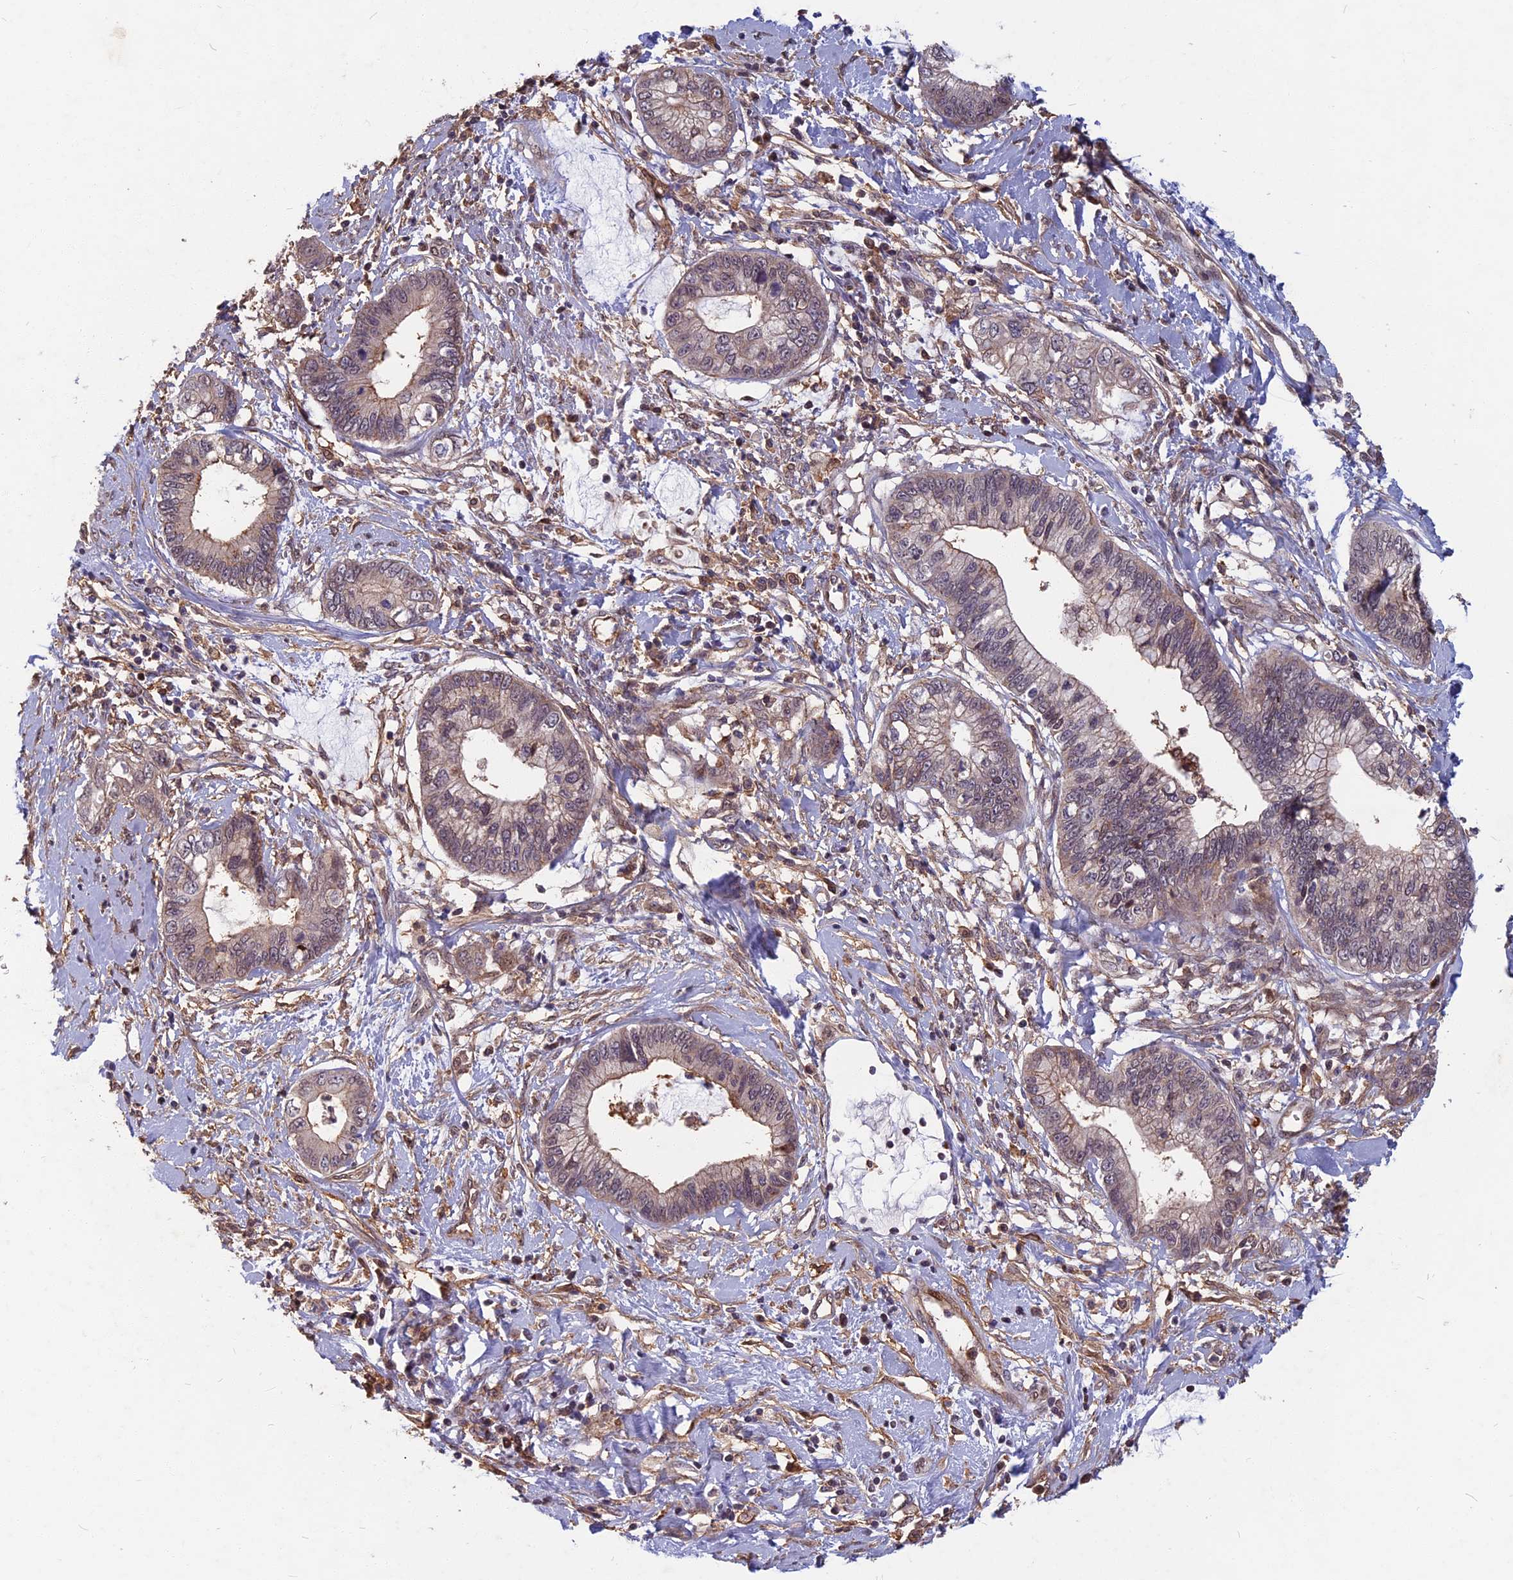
{"staining": {"intensity": "weak", "quantity": "25%-75%", "location": "cytoplasmic/membranous"}, "tissue": "cervical cancer", "cell_type": "Tumor cells", "image_type": "cancer", "snomed": [{"axis": "morphology", "description": "Adenocarcinoma, NOS"}, {"axis": "topography", "description": "Cervix"}], "caption": "A high-resolution micrograph shows IHC staining of cervical adenocarcinoma, which displays weak cytoplasmic/membranous positivity in about 25%-75% of tumor cells. (DAB IHC, brown staining for protein, blue staining for nuclei).", "gene": "SPG11", "patient": {"sex": "female", "age": 44}}